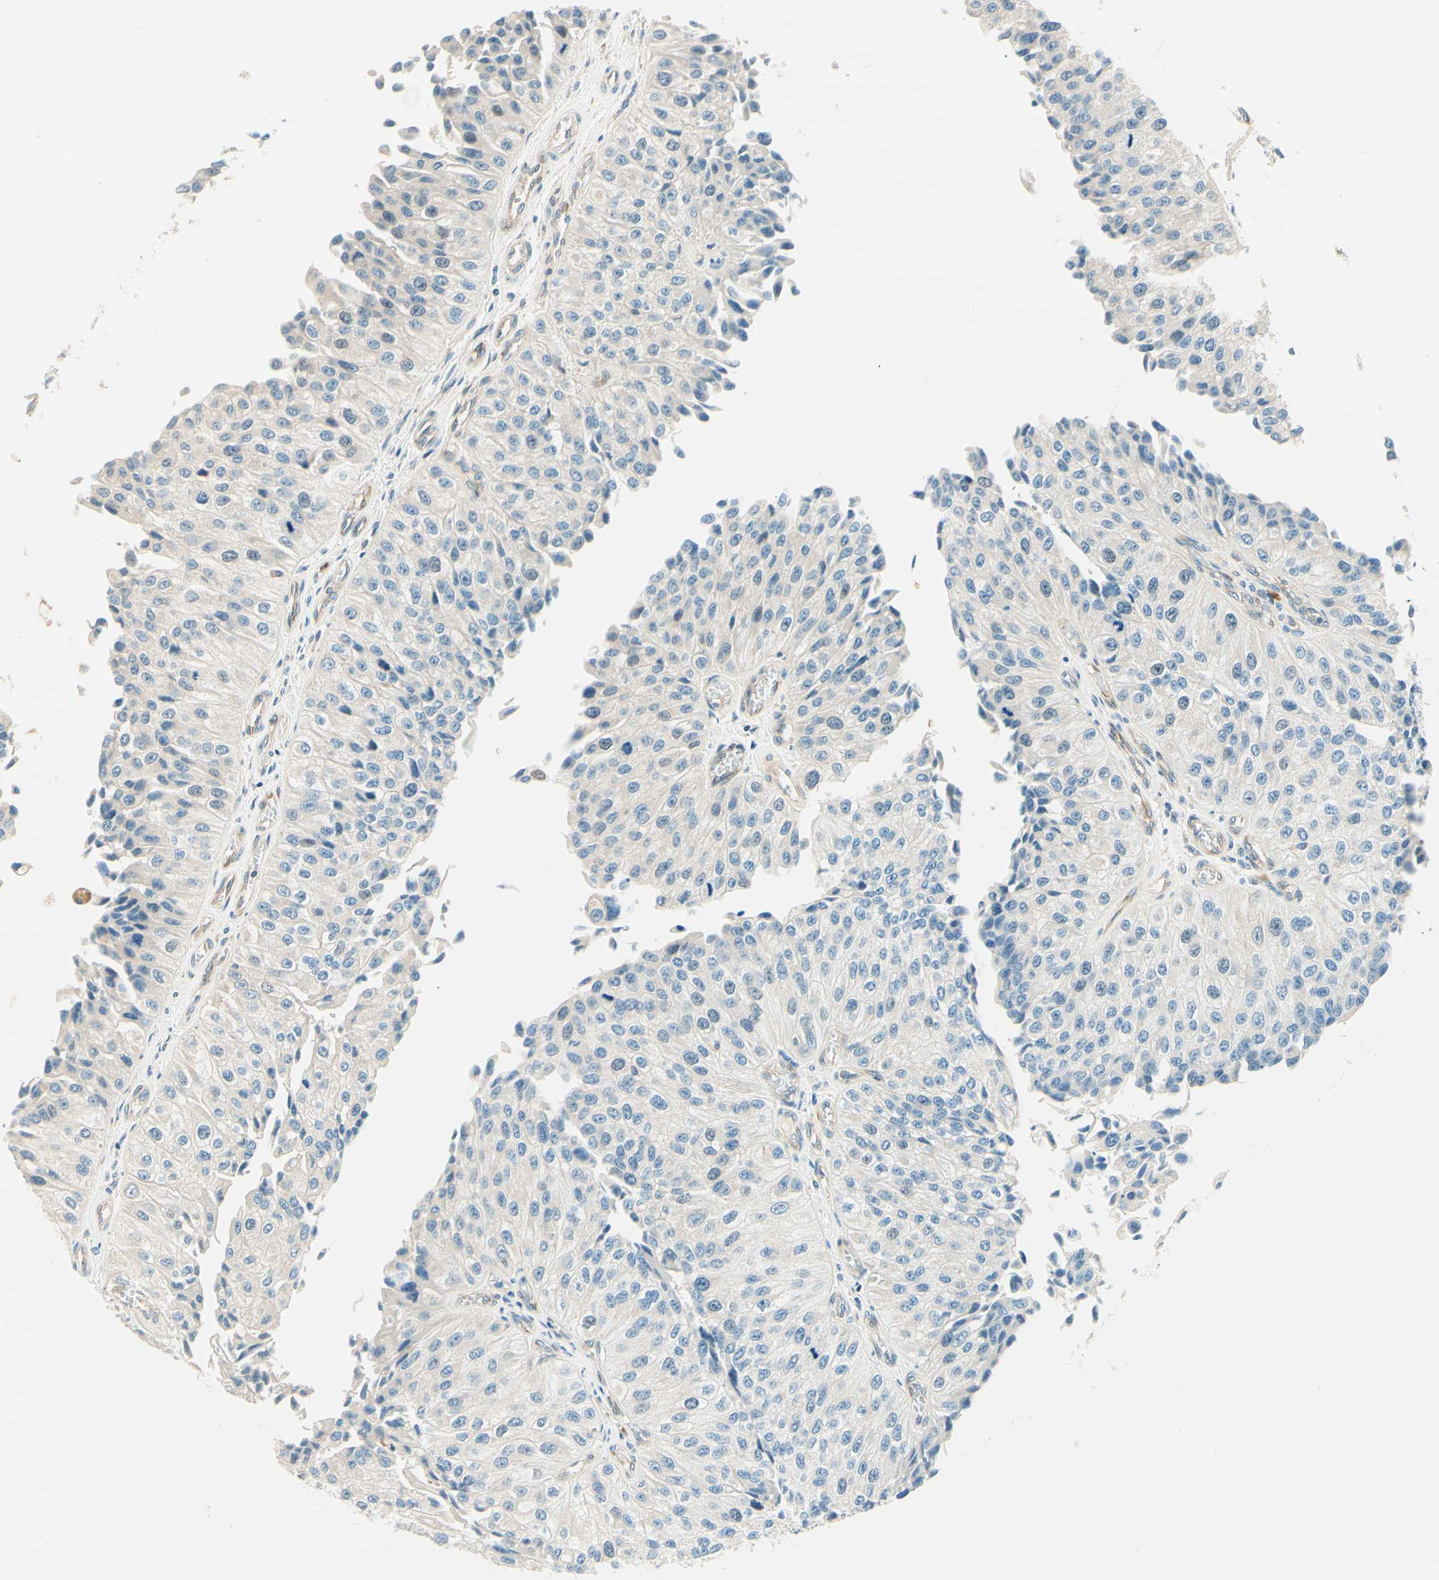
{"staining": {"intensity": "weak", "quantity": "<25%", "location": "cytoplasmic/membranous"}, "tissue": "urothelial cancer", "cell_type": "Tumor cells", "image_type": "cancer", "snomed": [{"axis": "morphology", "description": "Urothelial carcinoma, High grade"}, {"axis": "topography", "description": "Kidney"}, {"axis": "topography", "description": "Urinary bladder"}], "caption": "Protein analysis of urothelial cancer demonstrates no significant expression in tumor cells. (DAB immunohistochemistry, high magnification).", "gene": "TAOK2", "patient": {"sex": "male", "age": 77}}